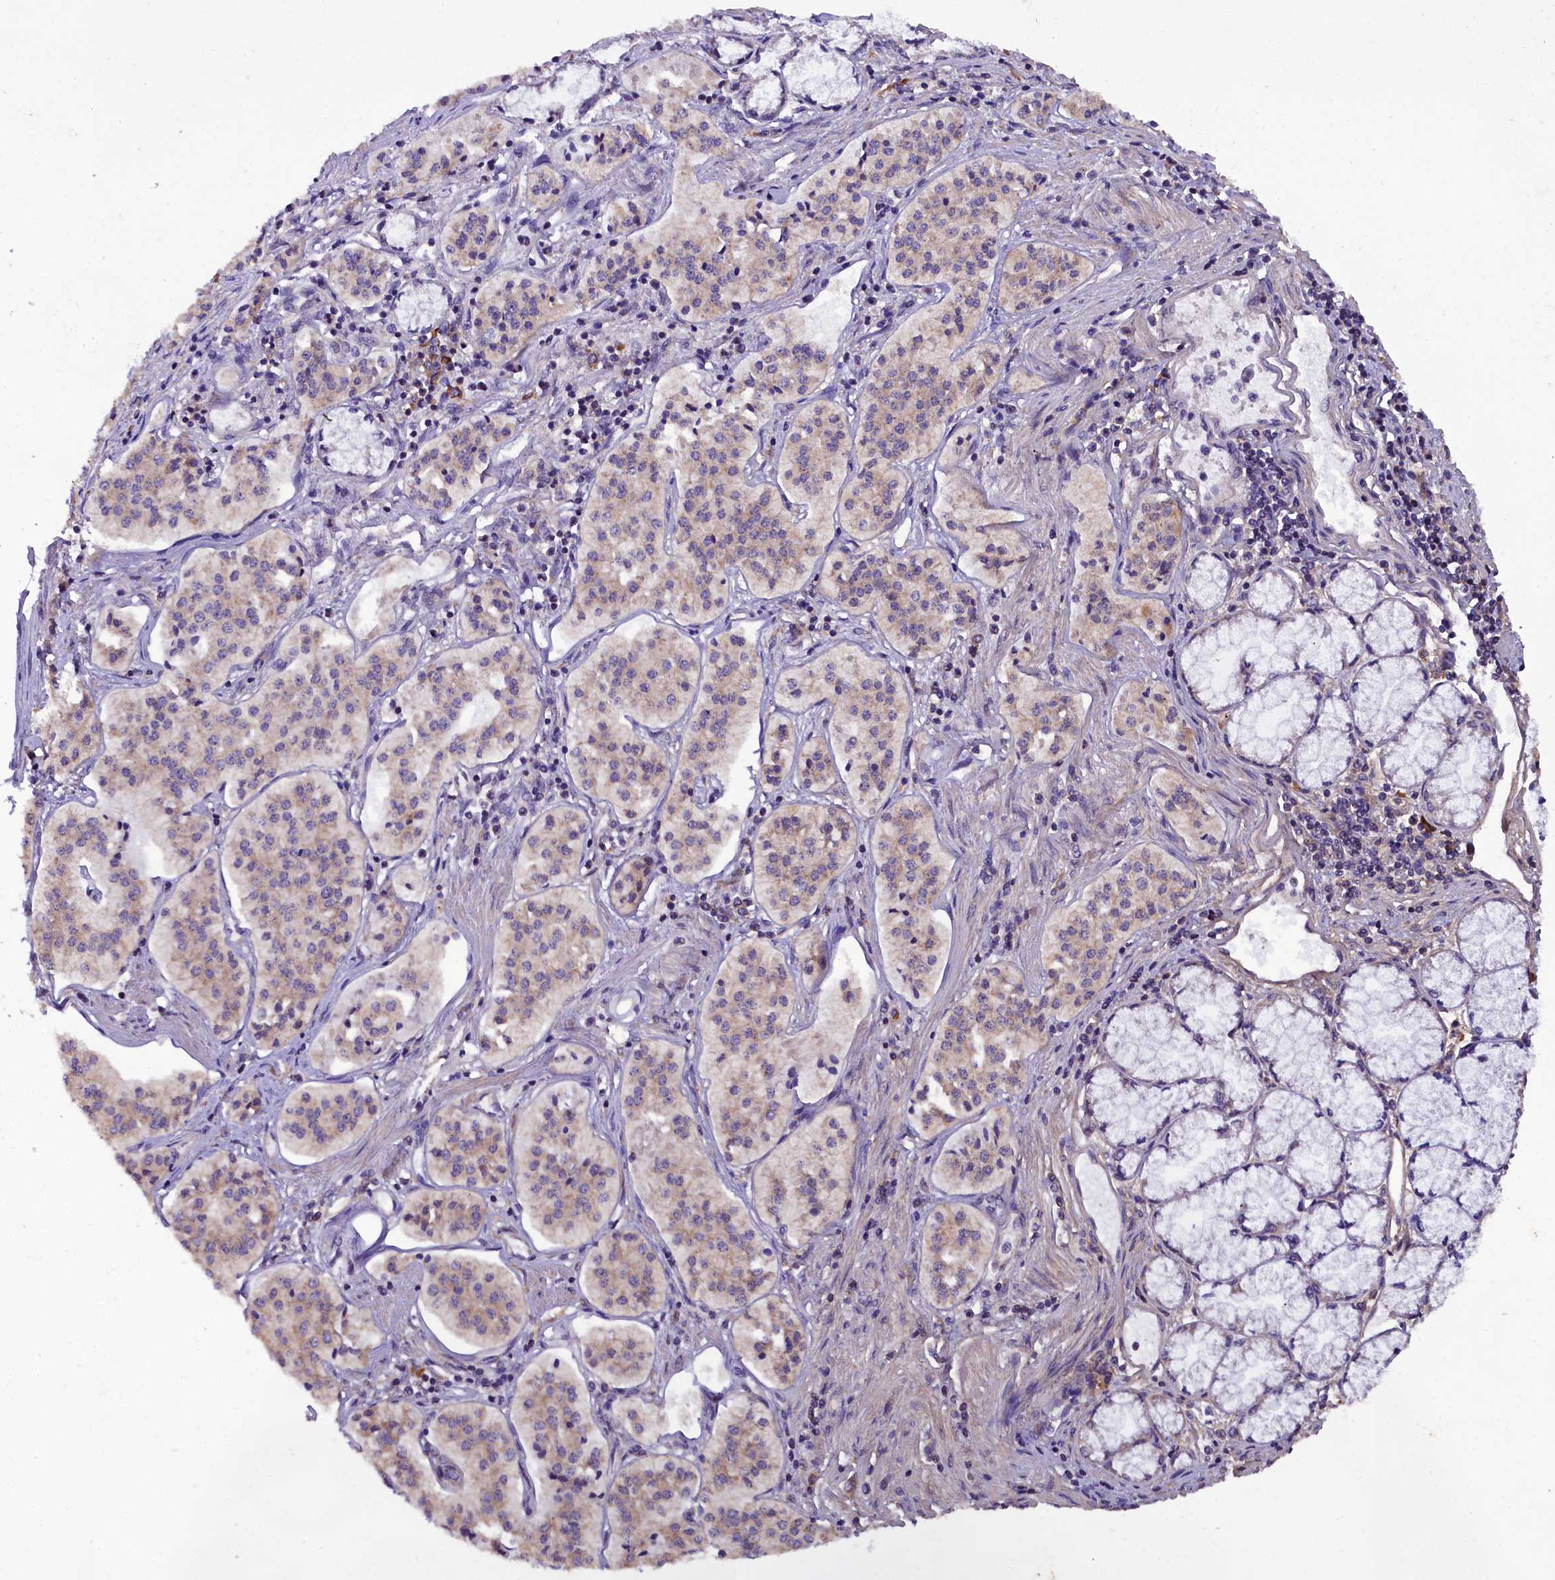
{"staining": {"intensity": "moderate", "quantity": "<25%", "location": "cytoplasmic/membranous"}, "tissue": "pancreatic cancer", "cell_type": "Tumor cells", "image_type": "cancer", "snomed": [{"axis": "morphology", "description": "Adenocarcinoma, NOS"}, {"axis": "topography", "description": "Pancreas"}], "caption": "Moderate cytoplasmic/membranous staining is seen in about <25% of tumor cells in adenocarcinoma (pancreatic).", "gene": "ENKD1", "patient": {"sex": "female", "age": 50}}